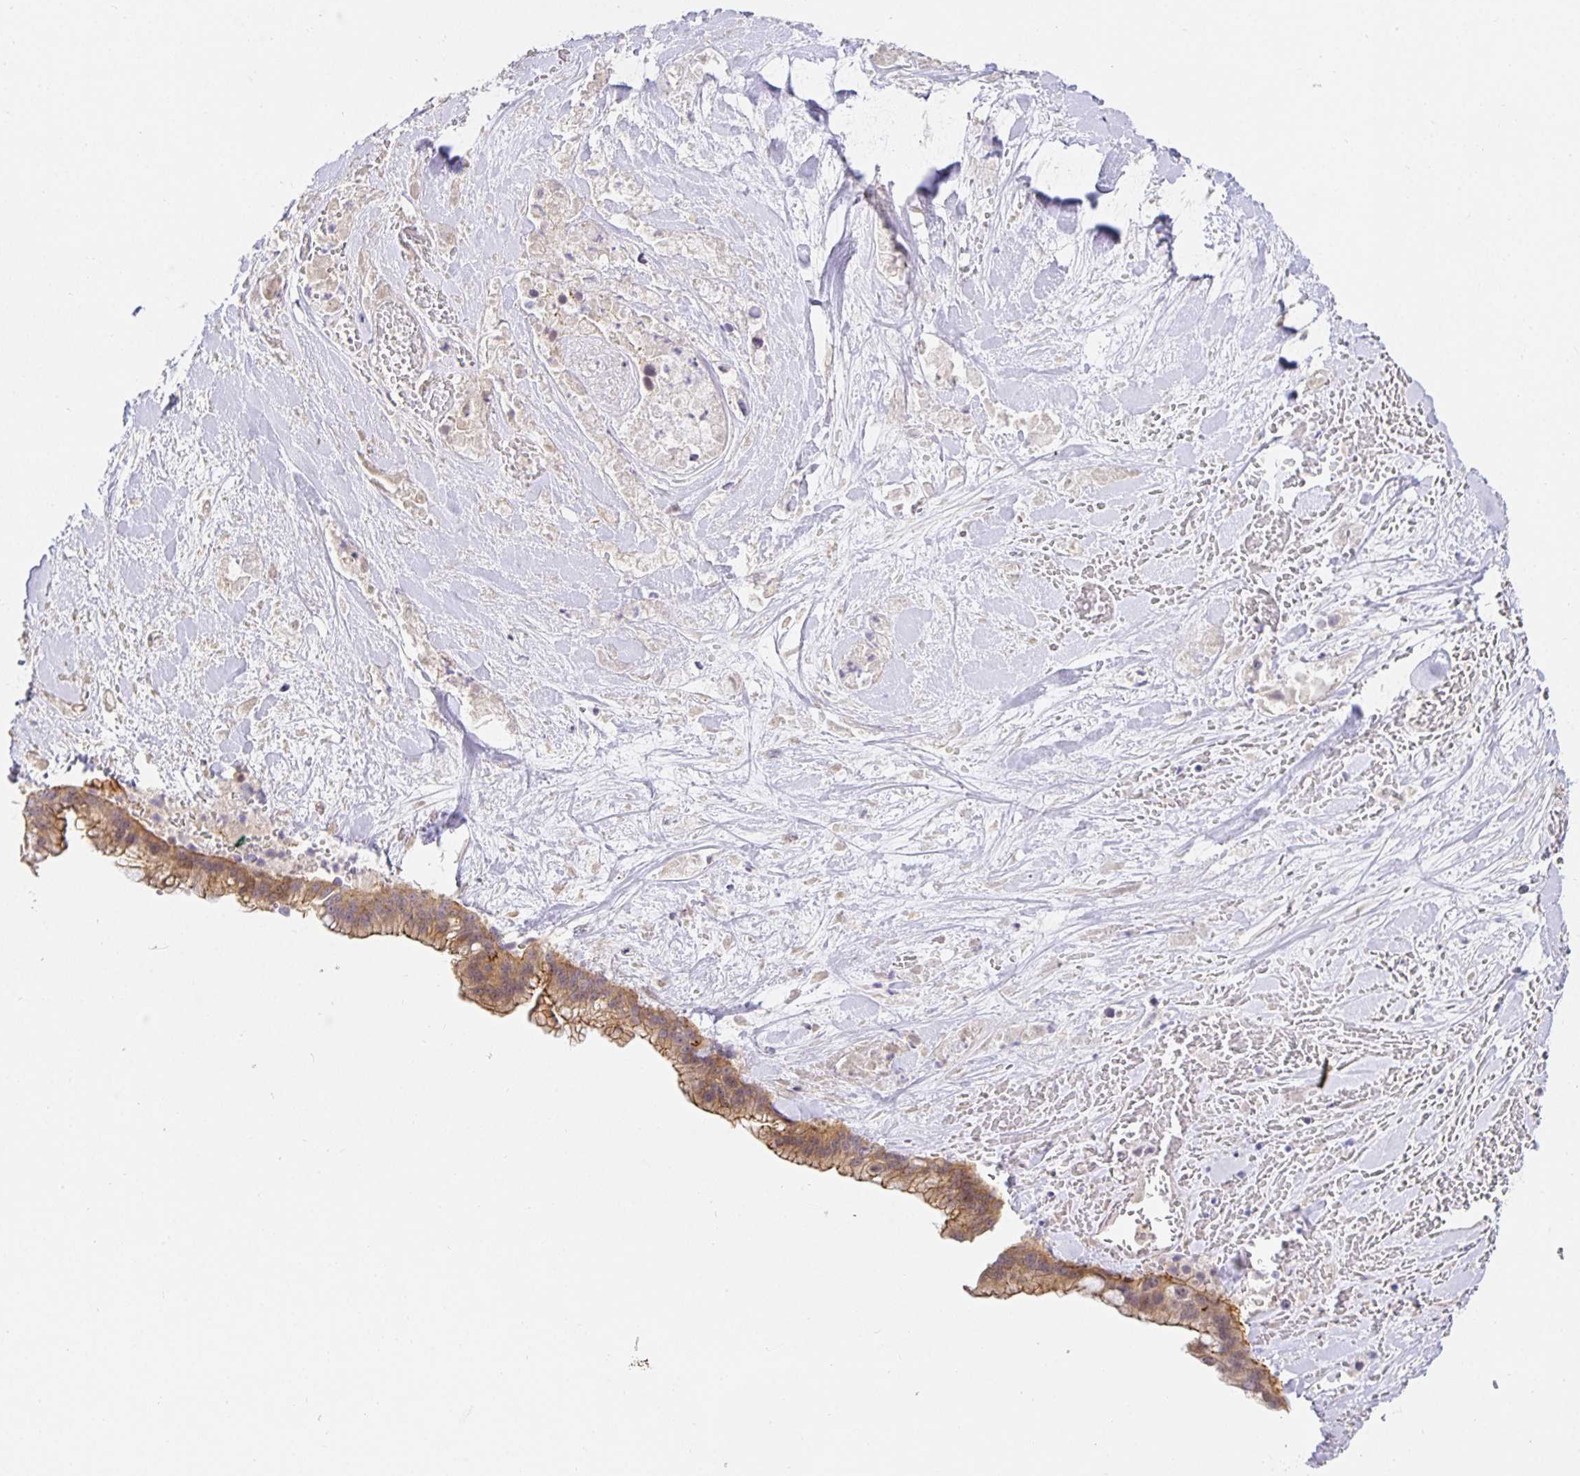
{"staining": {"intensity": "moderate", "quantity": ">75%", "location": "cytoplasmic/membranous"}, "tissue": "pancreatic cancer", "cell_type": "Tumor cells", "image_type": "cancer", "snomed": [{"axis": "morphology", "description": "Adenocarcinoma, NOS"}, {"axis": "topography", "description": "Pancreas"}], "caption": "Pancreatic adenocarcinoma was stained to show a protein in brown. There is medium levels of moderate cytoplasmic/membranous staining in approximately >75% of tumor cells.", "gene": "TJP3", "patient": {"sex": "male", "age": 44}}